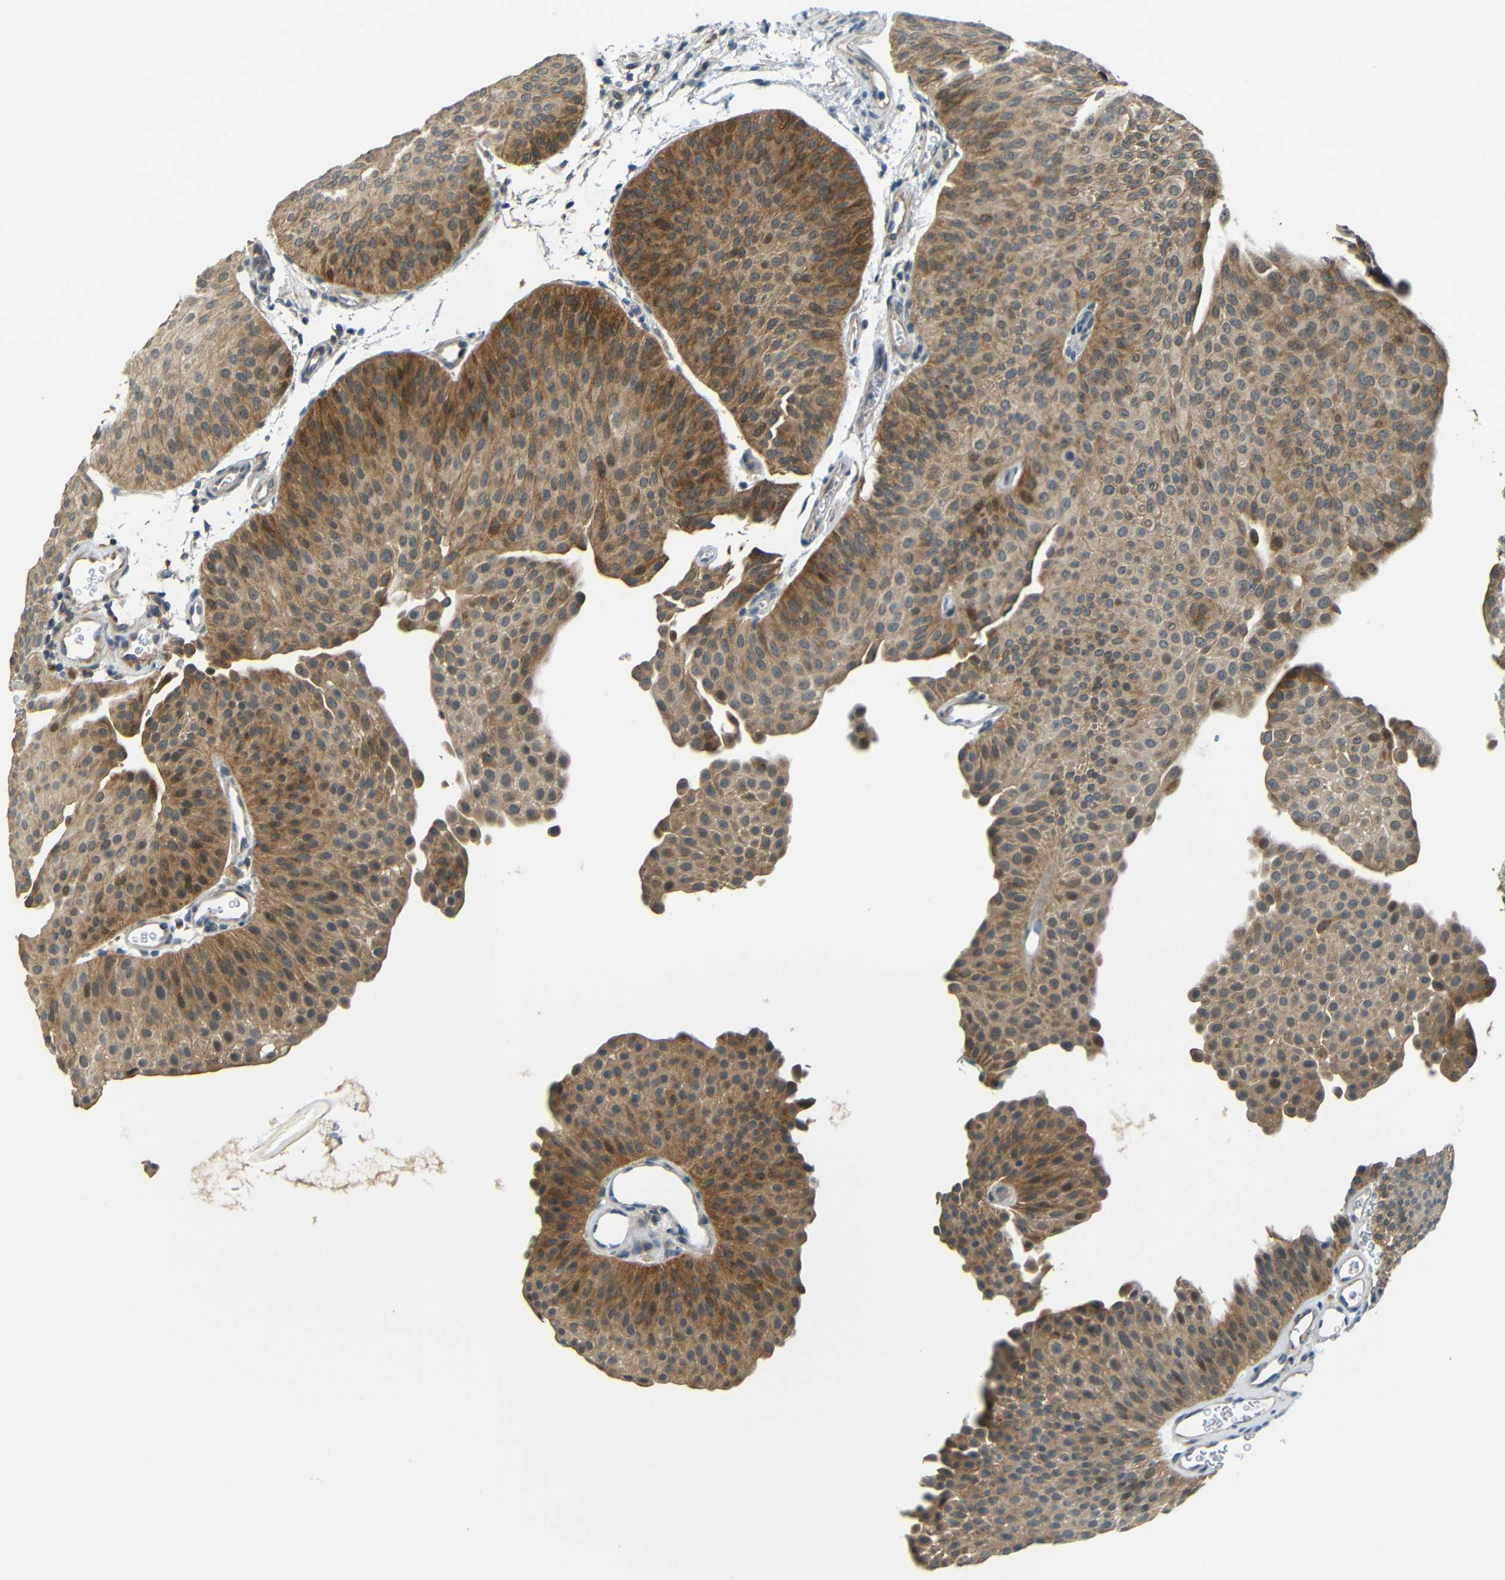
{"staining": {"intensity": "moderate", "quantity": ">75%", "location": "cytoplasmic/membranous"}, "tissue": "urothelial cancer", "cell_type": "Tumor cells", "image_type": "cancer", "snomed": [{"axis": "morphology", "description": "Urothelial carcinoma, Low grade"}, {"axis": "topography", "description": "Urinary bladder"}], "caption": "IHC image of urothelial cancer stained for a protein (brown), which shows medium levels of moderate cytoplasmic/membranous expression in about >75% of tumor cells.", "gene": "FNDC3A", "patient": {"sex": "female", "age": 60}}